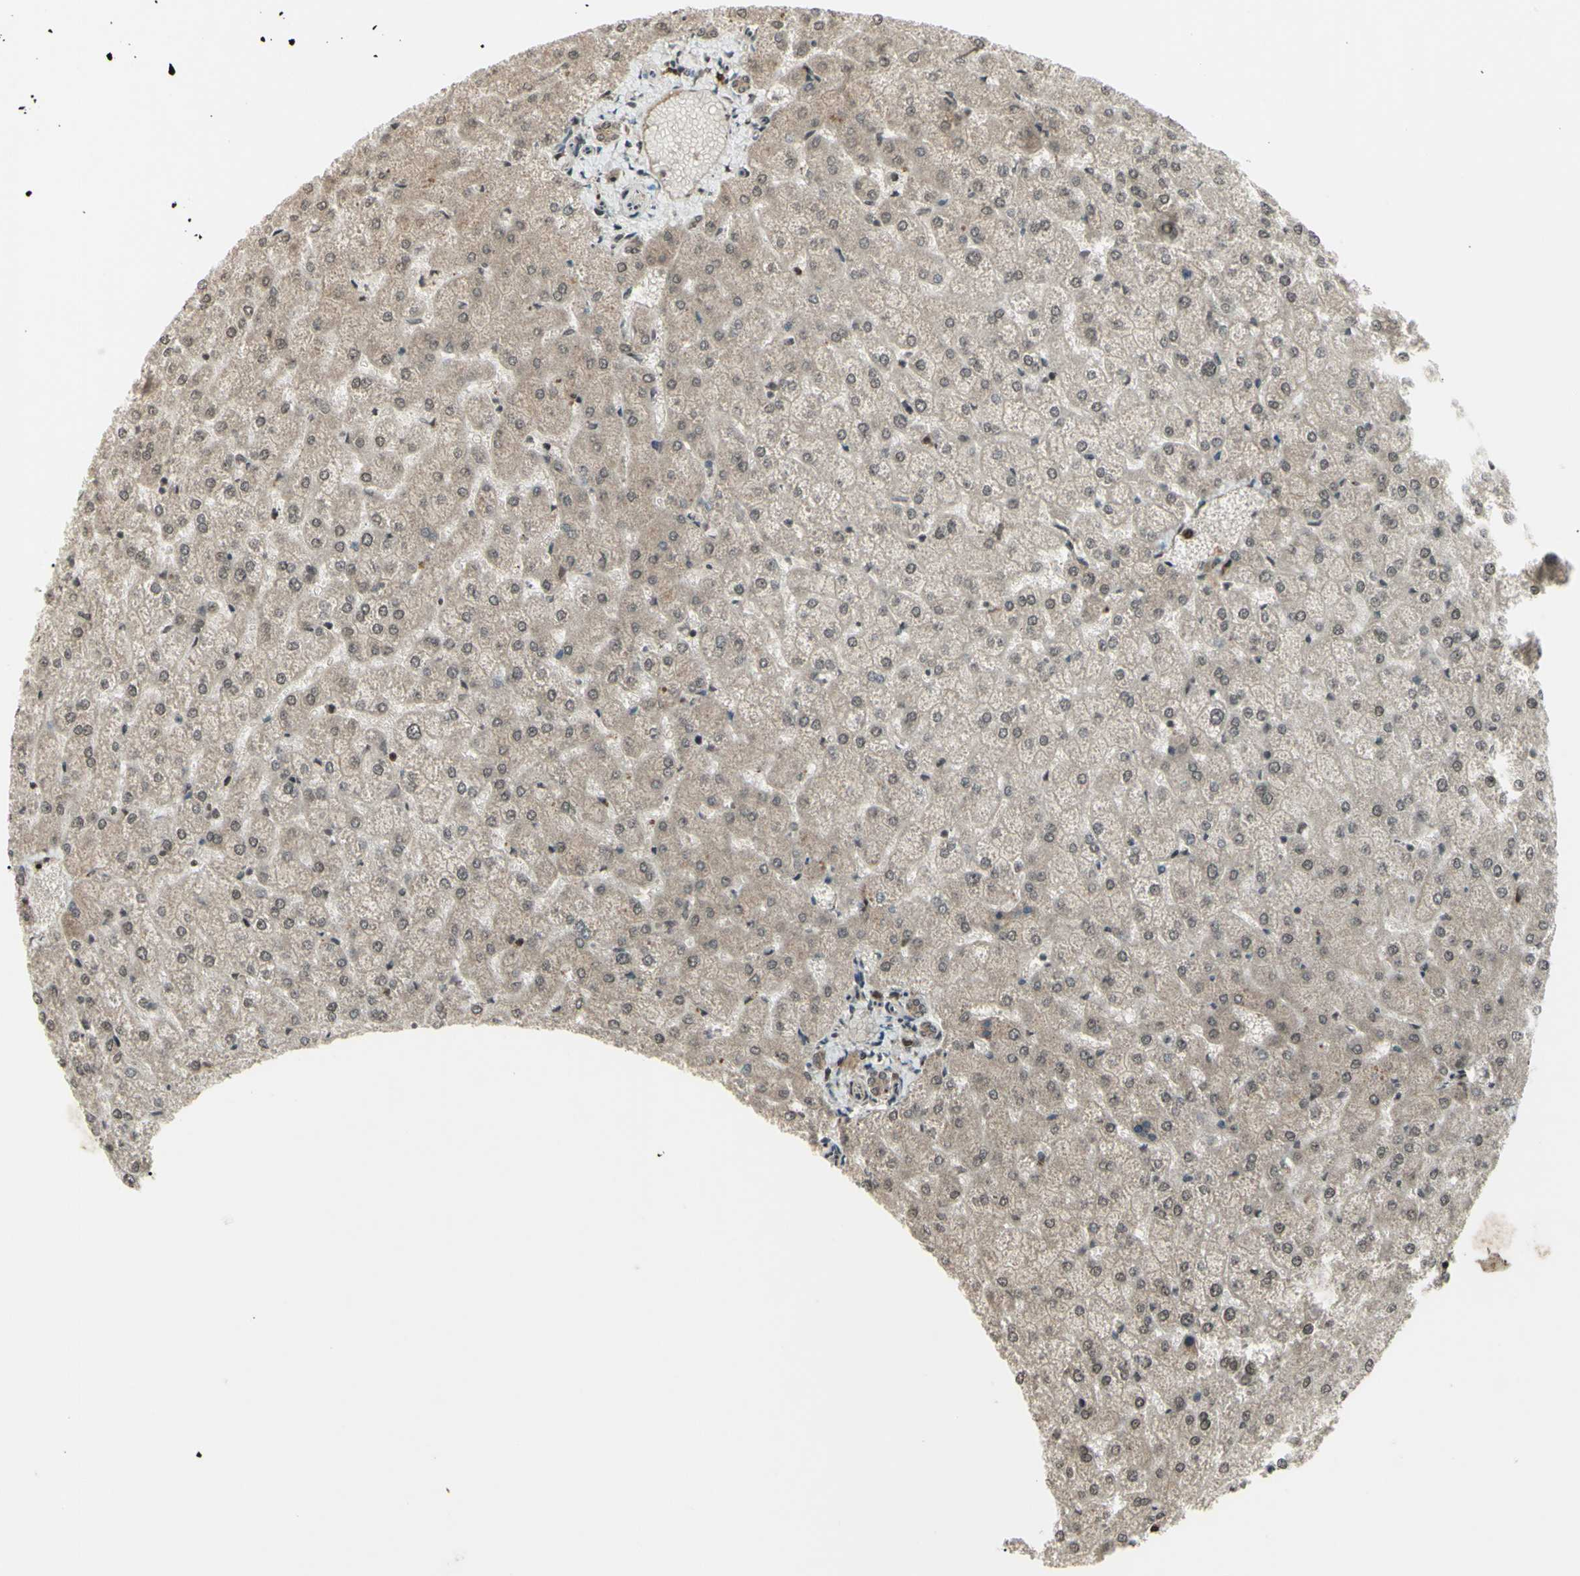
{"staining": {"intensity": "weak", "quantity": ">75%", "location": "cytoplasmic/membranous"}, "tissue": "liver", "cell_type": "Cholangiocytes", "image_type": "normal", "snomed": [{"axis": "morphology", "description": "Normal tissue, NOS"}, {"axis": "topography", "description": "Liver"}], "caption": "A high-resolution image shows immunohistochemistry staining of unremarkable liver, which exhibits weak cytoplasmic/membranous positivity in approximately >75% of cholangiocytes.", "gene": "BLNK", "patient": {"sex": "female", "age": 32}}